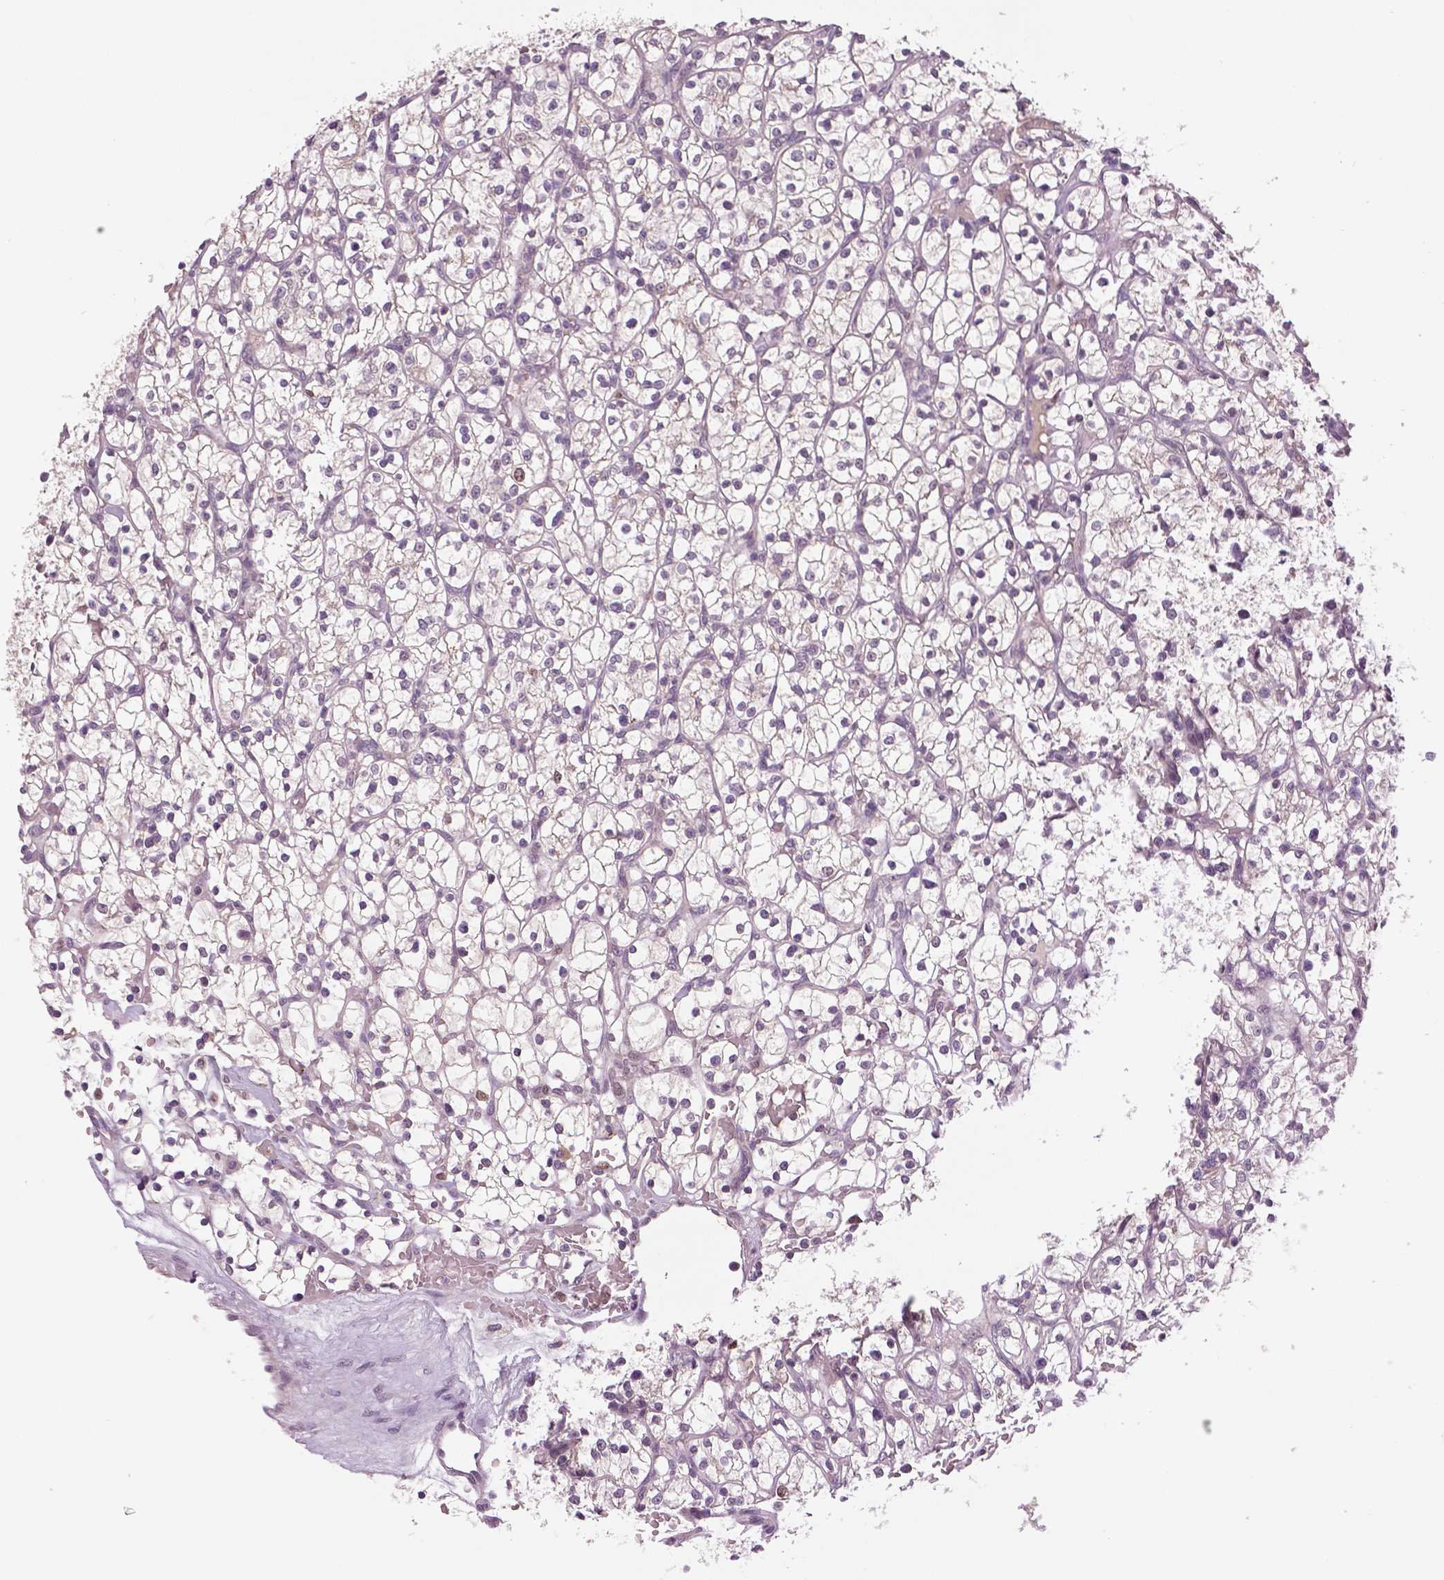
{"staining": {"intensity": "negative", "quantity": "none", "location": "none"}, "tissue": "renal cancer", "cell_type": "Tumor cells", "image_type": "cancer", "snomed": [{"axis": "morphology", "description": "Adenocarcinoma, NOS"}, {"axis": "topography", "description": "Kidney"}], "caption": "Image shows no protein positivity in tumor cells of renal cancer (adenocarcinoma) tissue.", "gene": "MKI67", "patient": {"sex": "female", "age": 64}}